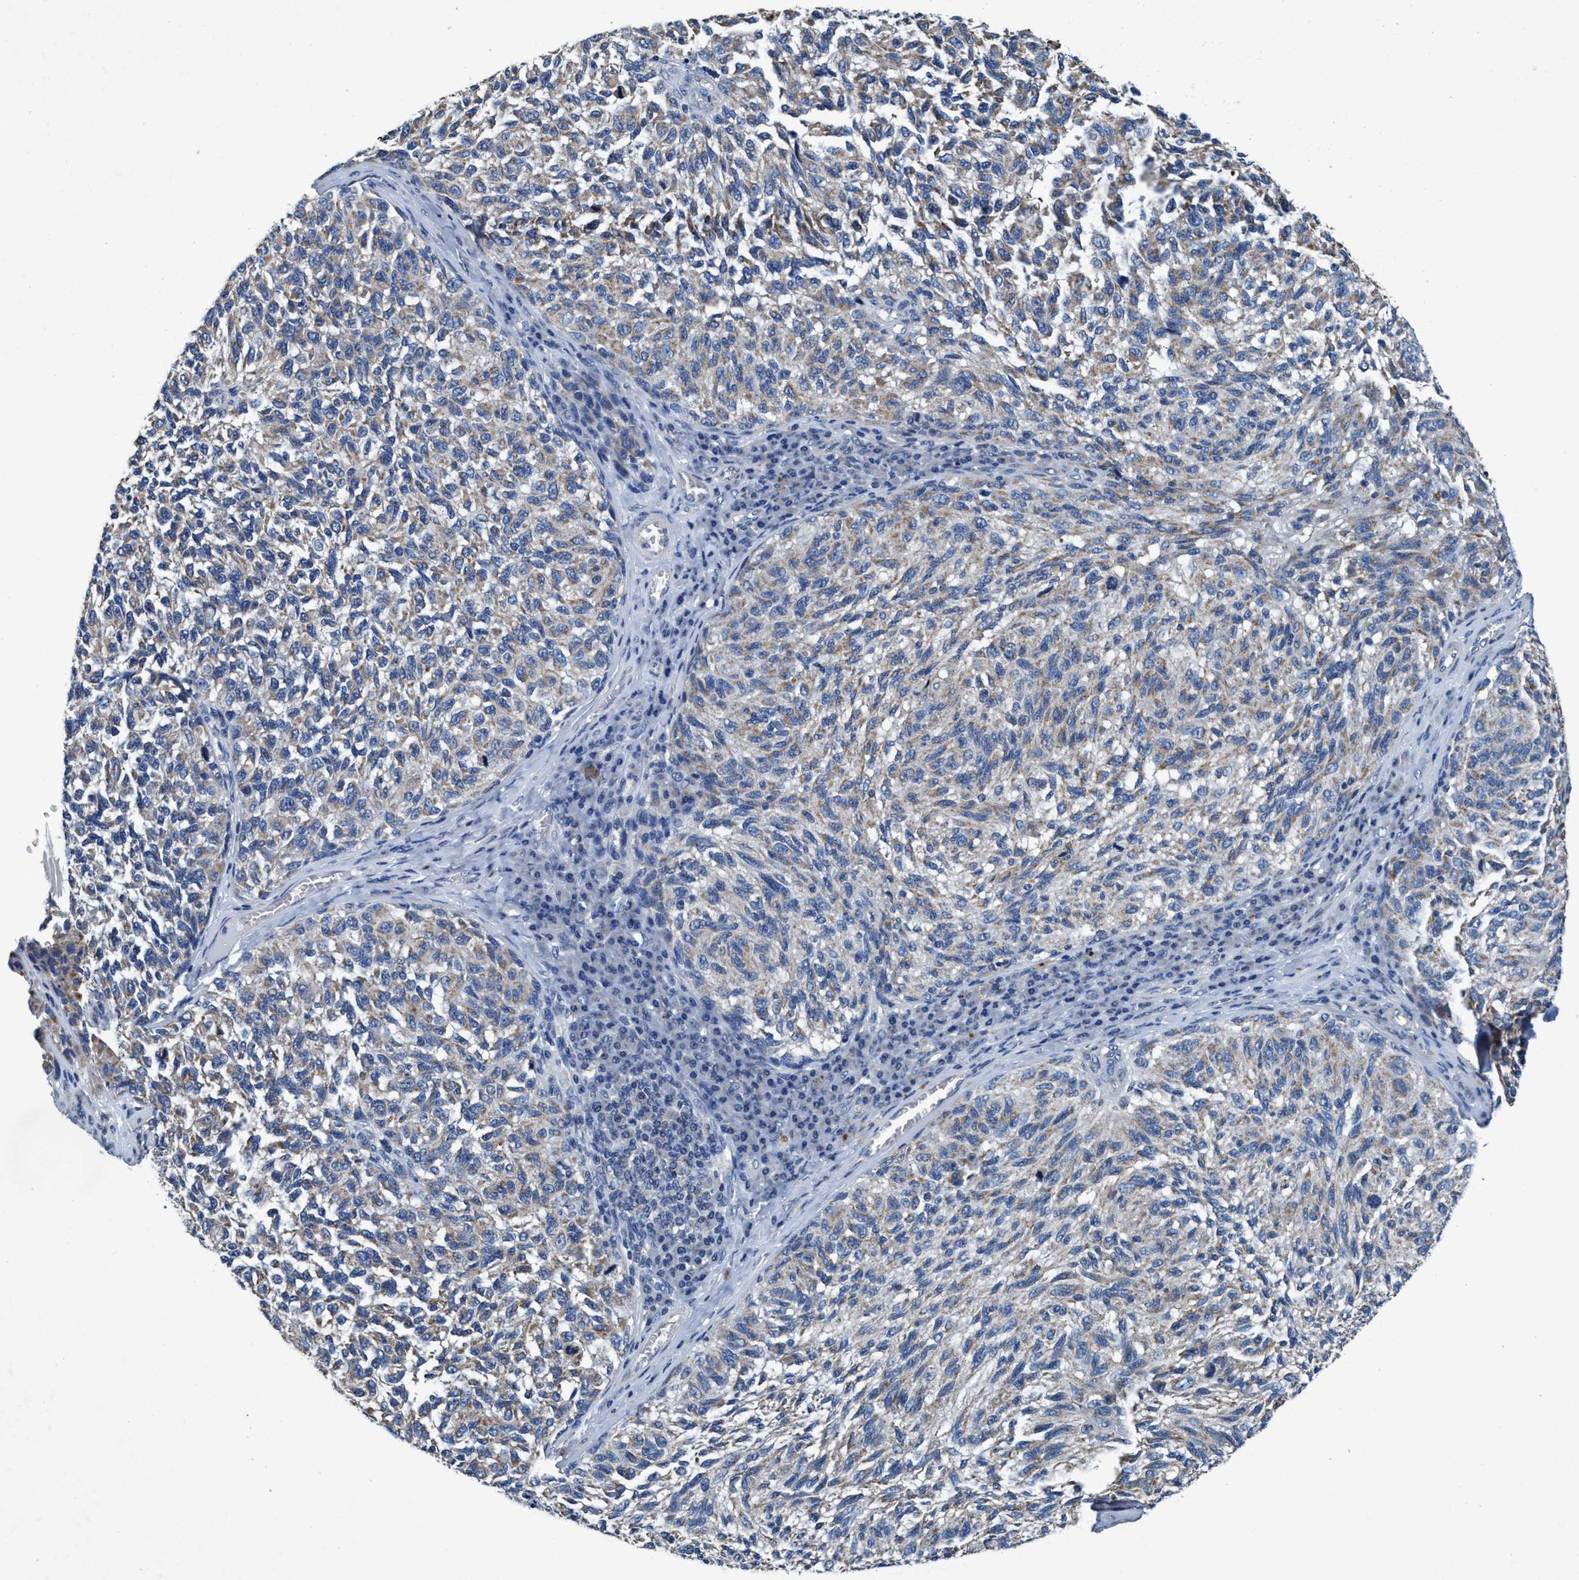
{"staining": {"intensity": "moderate", "quantity": "25%-75%", "location": "cytoplasmic/membranous"}, "tissue": "melanoma", "cell_type": "Tumor cells", "image_type": "cancer", "snomed": [{"axis": "morphology", "description": "Malignant melanoma, NOS"}, {"axis": "topography", "description": "Skin"}], "caption": "Immunohistochemistry (DAB (3,3'-diaminobenzidine)) staining of melanoma reveals moderate cytoplasmic/membranous protein positivity in approximately 25%-75% of tumor cells. (Brightfield microscopy of DAB IHC at high magnification).", "gene": "ANKFN1", "patient": {"sex": "female", "age": 73}}